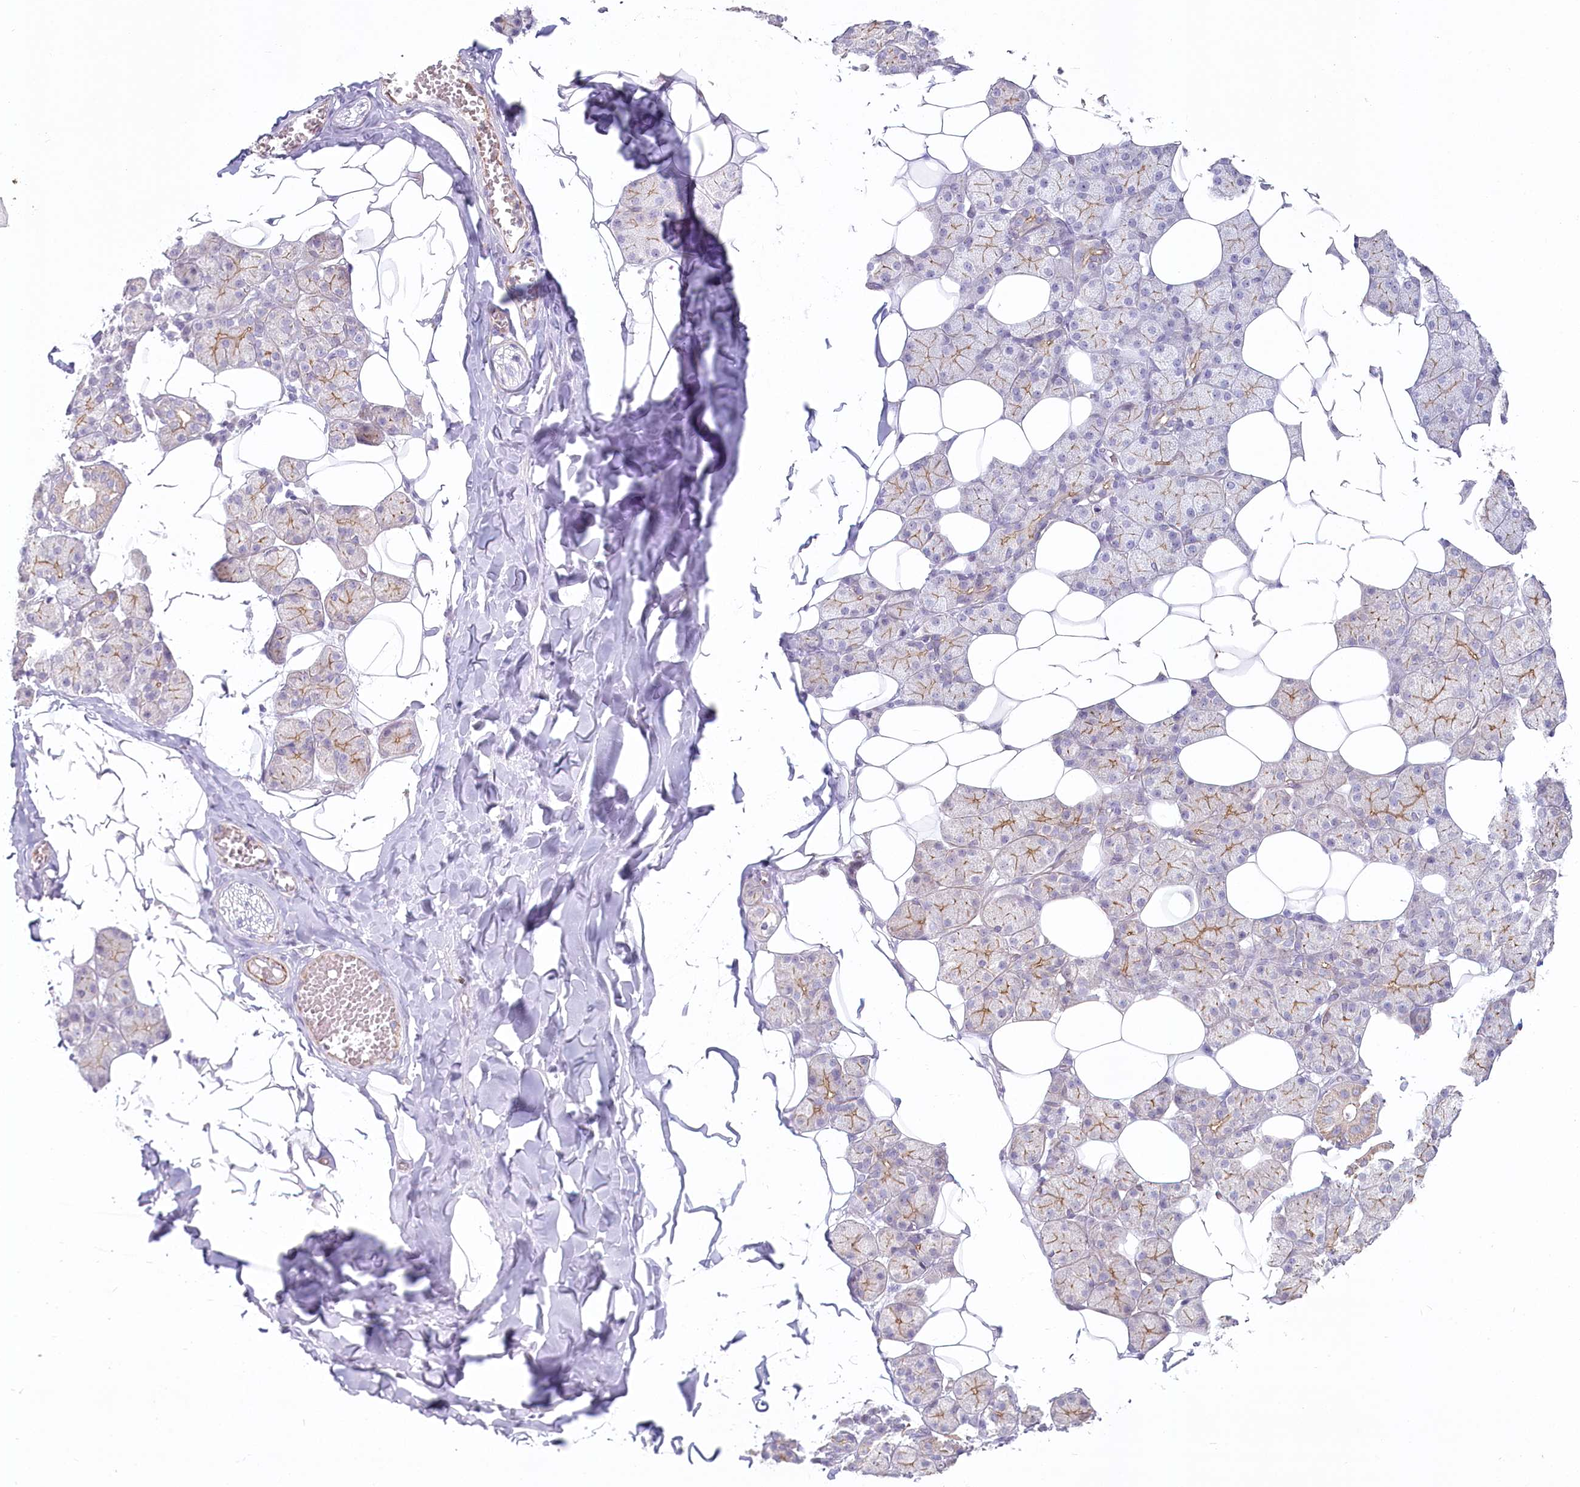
{"staining": {"intensity": "moderate", "quantity": "<25%", "location": "cytoplasmic/membranous"}, "tissue": "salivary gland", "cell_type": "Glandular cells", "image_type": "normal", "snomed": [{"axis": "morphology", "description": "Normal tissue, NOS"}, {"axis": "topography", "description": "Salivary gland"}], "caption": "Immunohistochemistry of benign salivary gland displays low levels of moderate cytoplasmic/membranous staining in approximately <25% of glandular cells. Nuclei are stained in blue.", "gene": "ABHD8", "patient": {"sex": "female", "age": 33}}